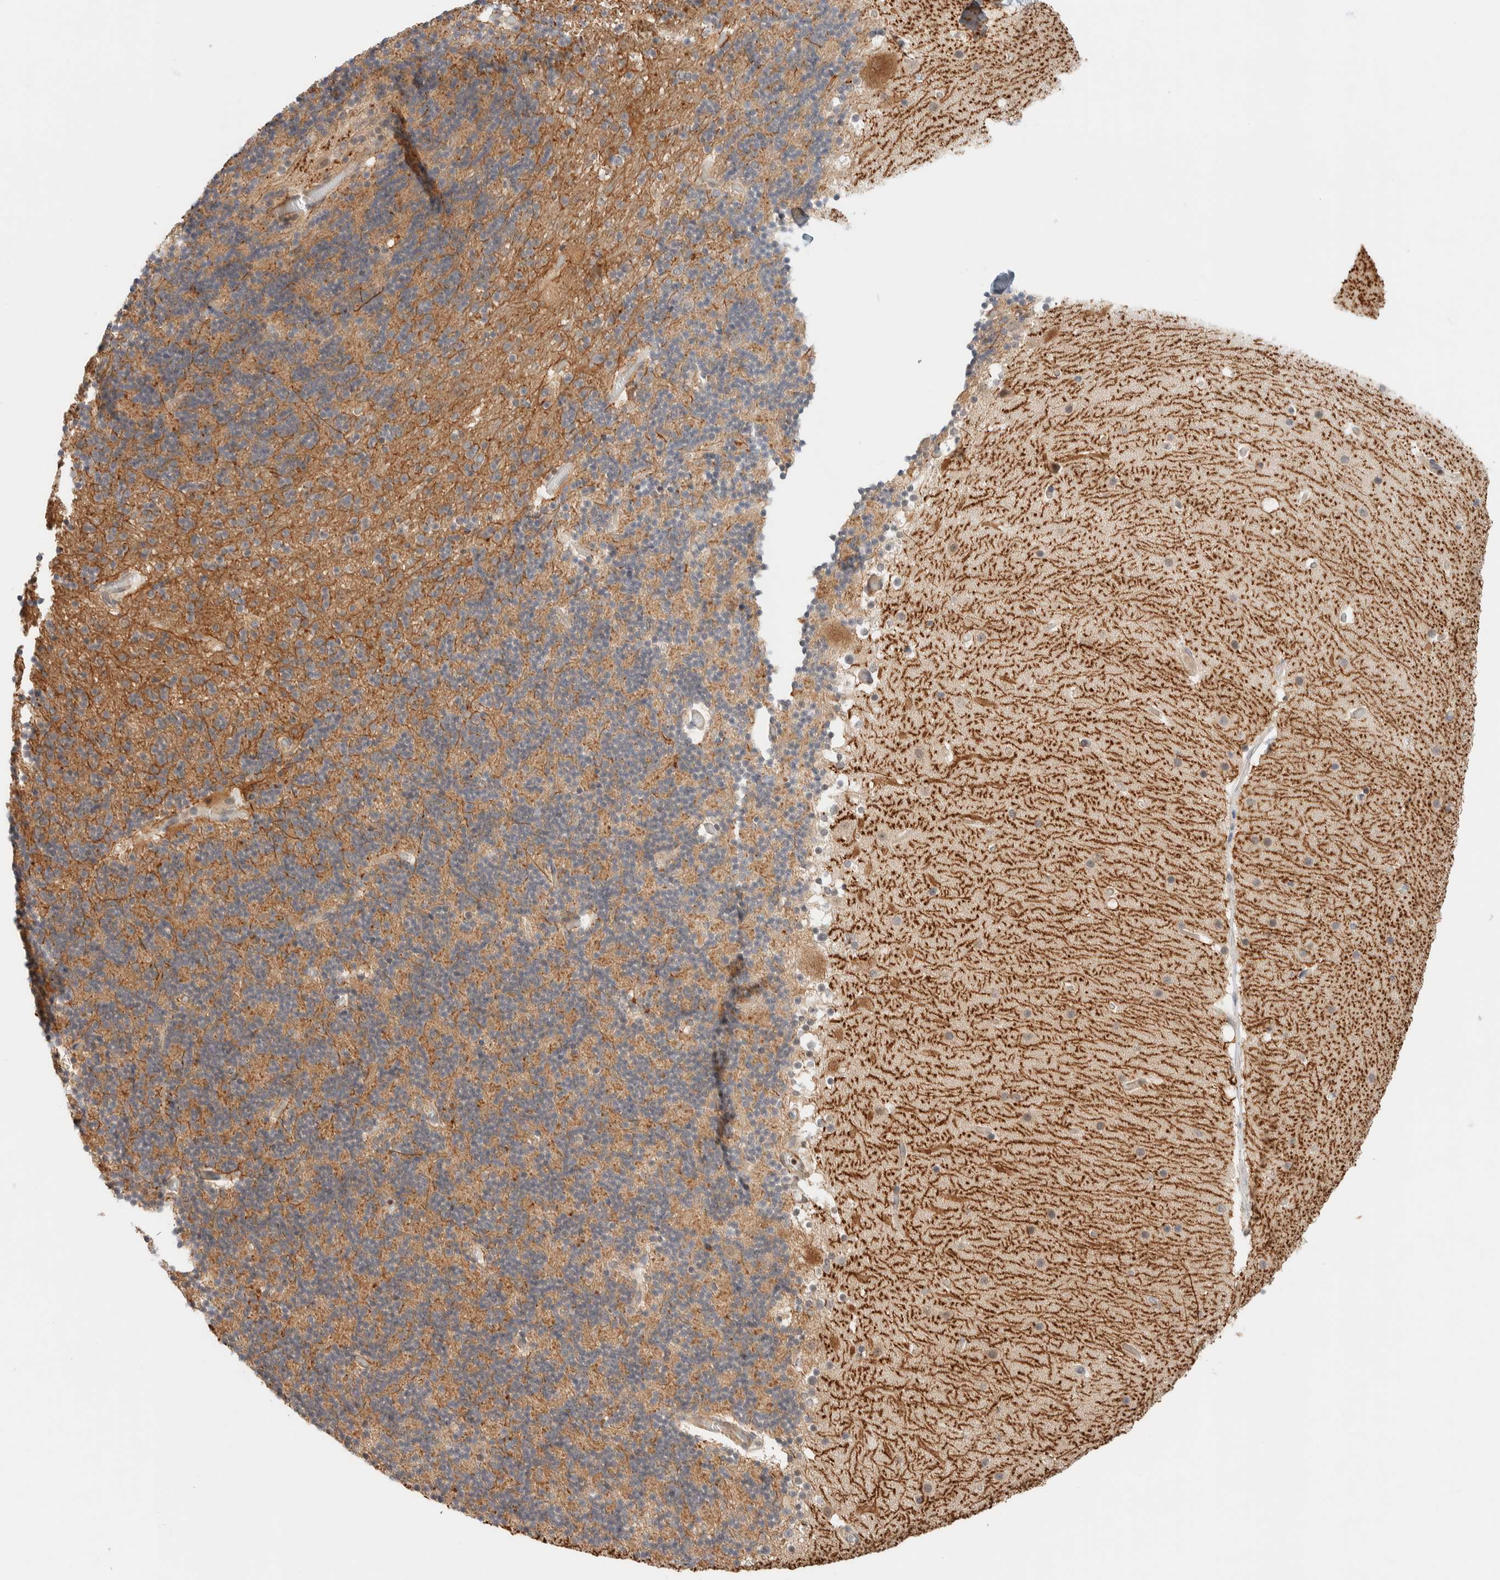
{"staining": {"intensity": "moderate", "quantity": ">75%", "location": "cytoplasmic/membranous"}, "tissue": "cerebellum", "cell_type": "Cells in granular layer", "image_type": "normal", "snomed": [{"axis": "morphology", "description": "Normal tissue, NOS"}, {"axis": "topography", "description": "Cerebellum"}], "caption": "Immunohistochemistry of benign cerebellum reveals medium levels of moderate cytoplasmic/membranous staining in about >75% of cells in granular layer. (DAB IHC, brown staining for protein, blue staining for nuclei).", "gene": "C8orf76", "patient": {"sex": "male", "age": 57}}